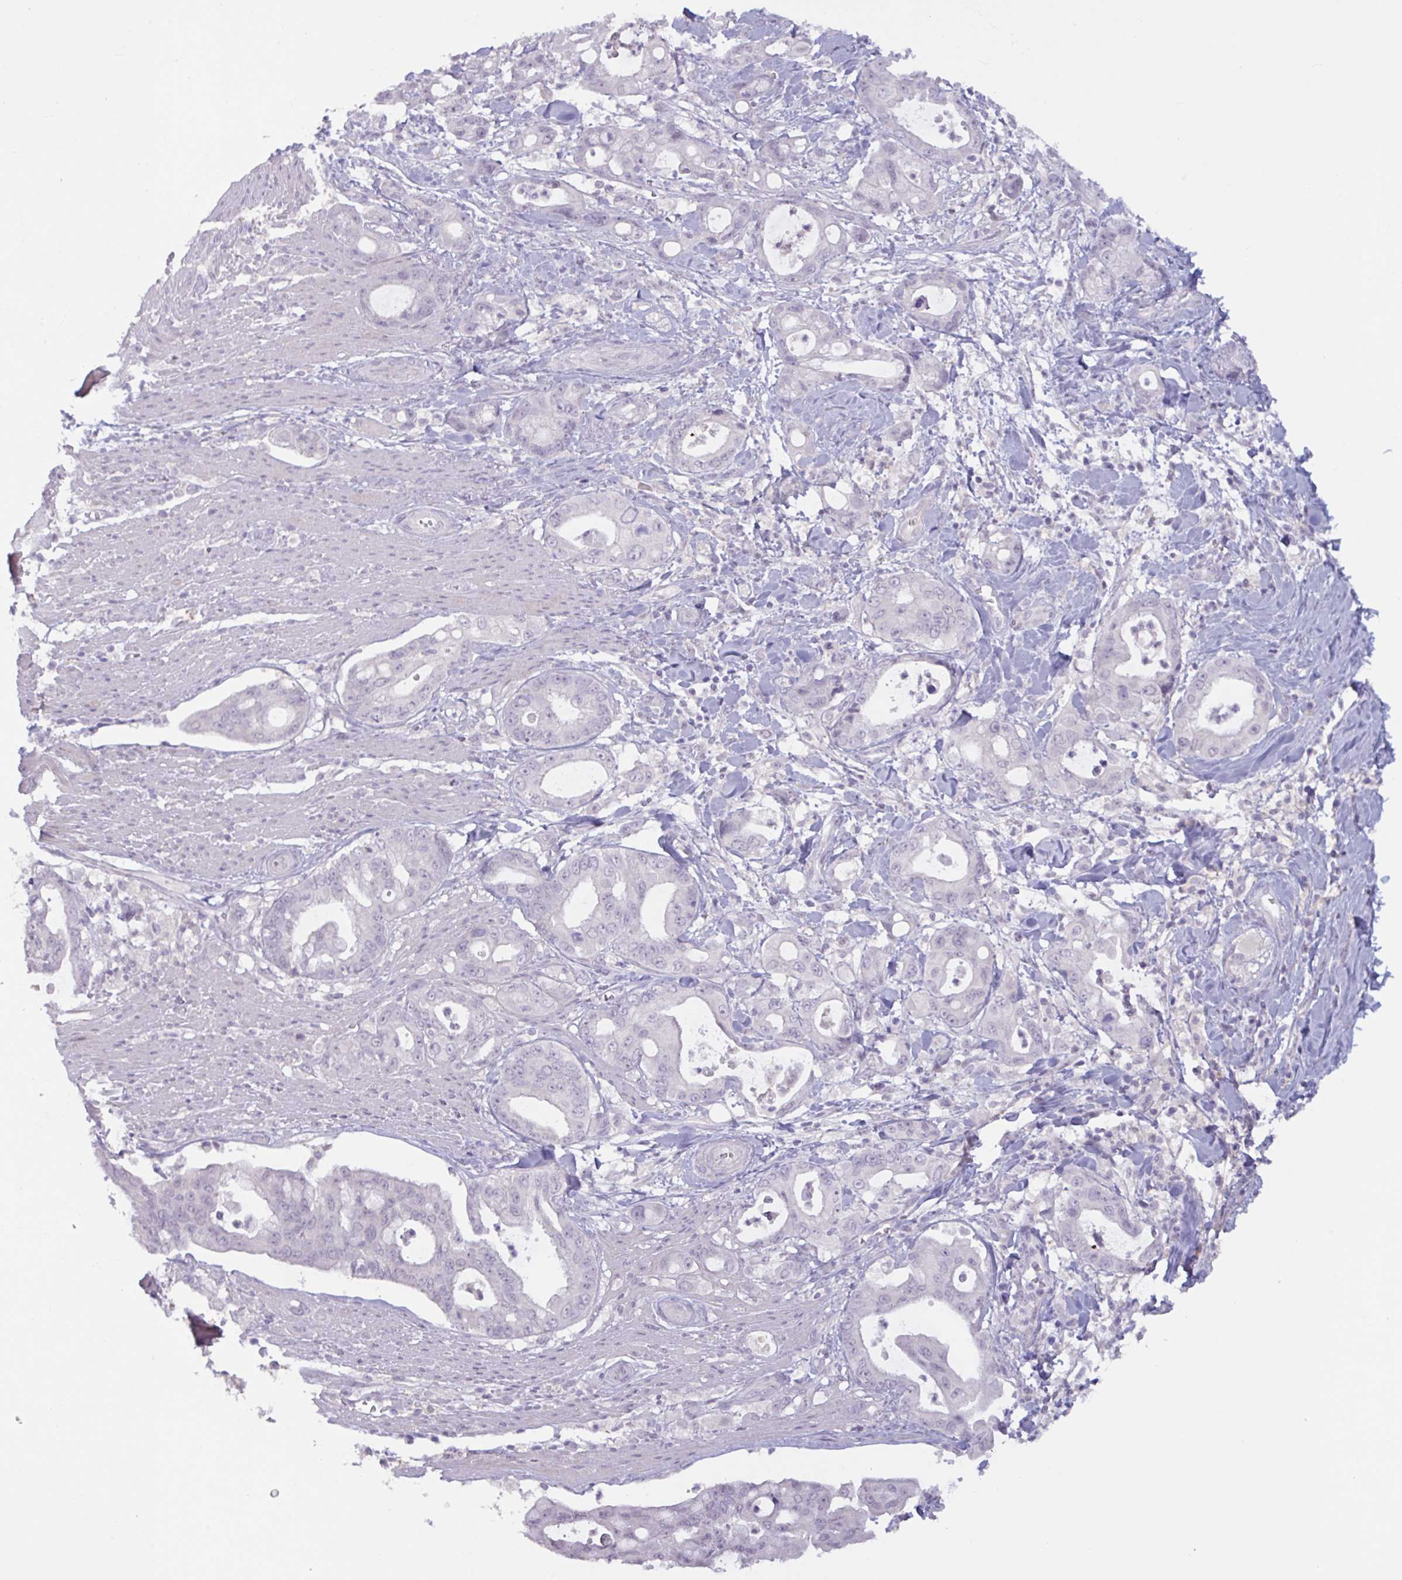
{"staining": {"intensity": "negative", "quantity": "none", "location": "none"}, "tissue": "pancreatic cancer", "cell_type": "Tumor cells", "image_type": "cancer", "snomed": [{"axis": "morphology", "description": "Adenocarcinoma, NOS"}, {"axis": "topography", "description": "Pancreas"}], "caption": "High magnification brightfield microscopy of pancreatic cancer stained with DAB (brown) and counterstained with hematoxylin (blue): tumor cells show no significant expression.", "gene": "RFPL4B", "patient": {"sex": "male", "age": 68}}